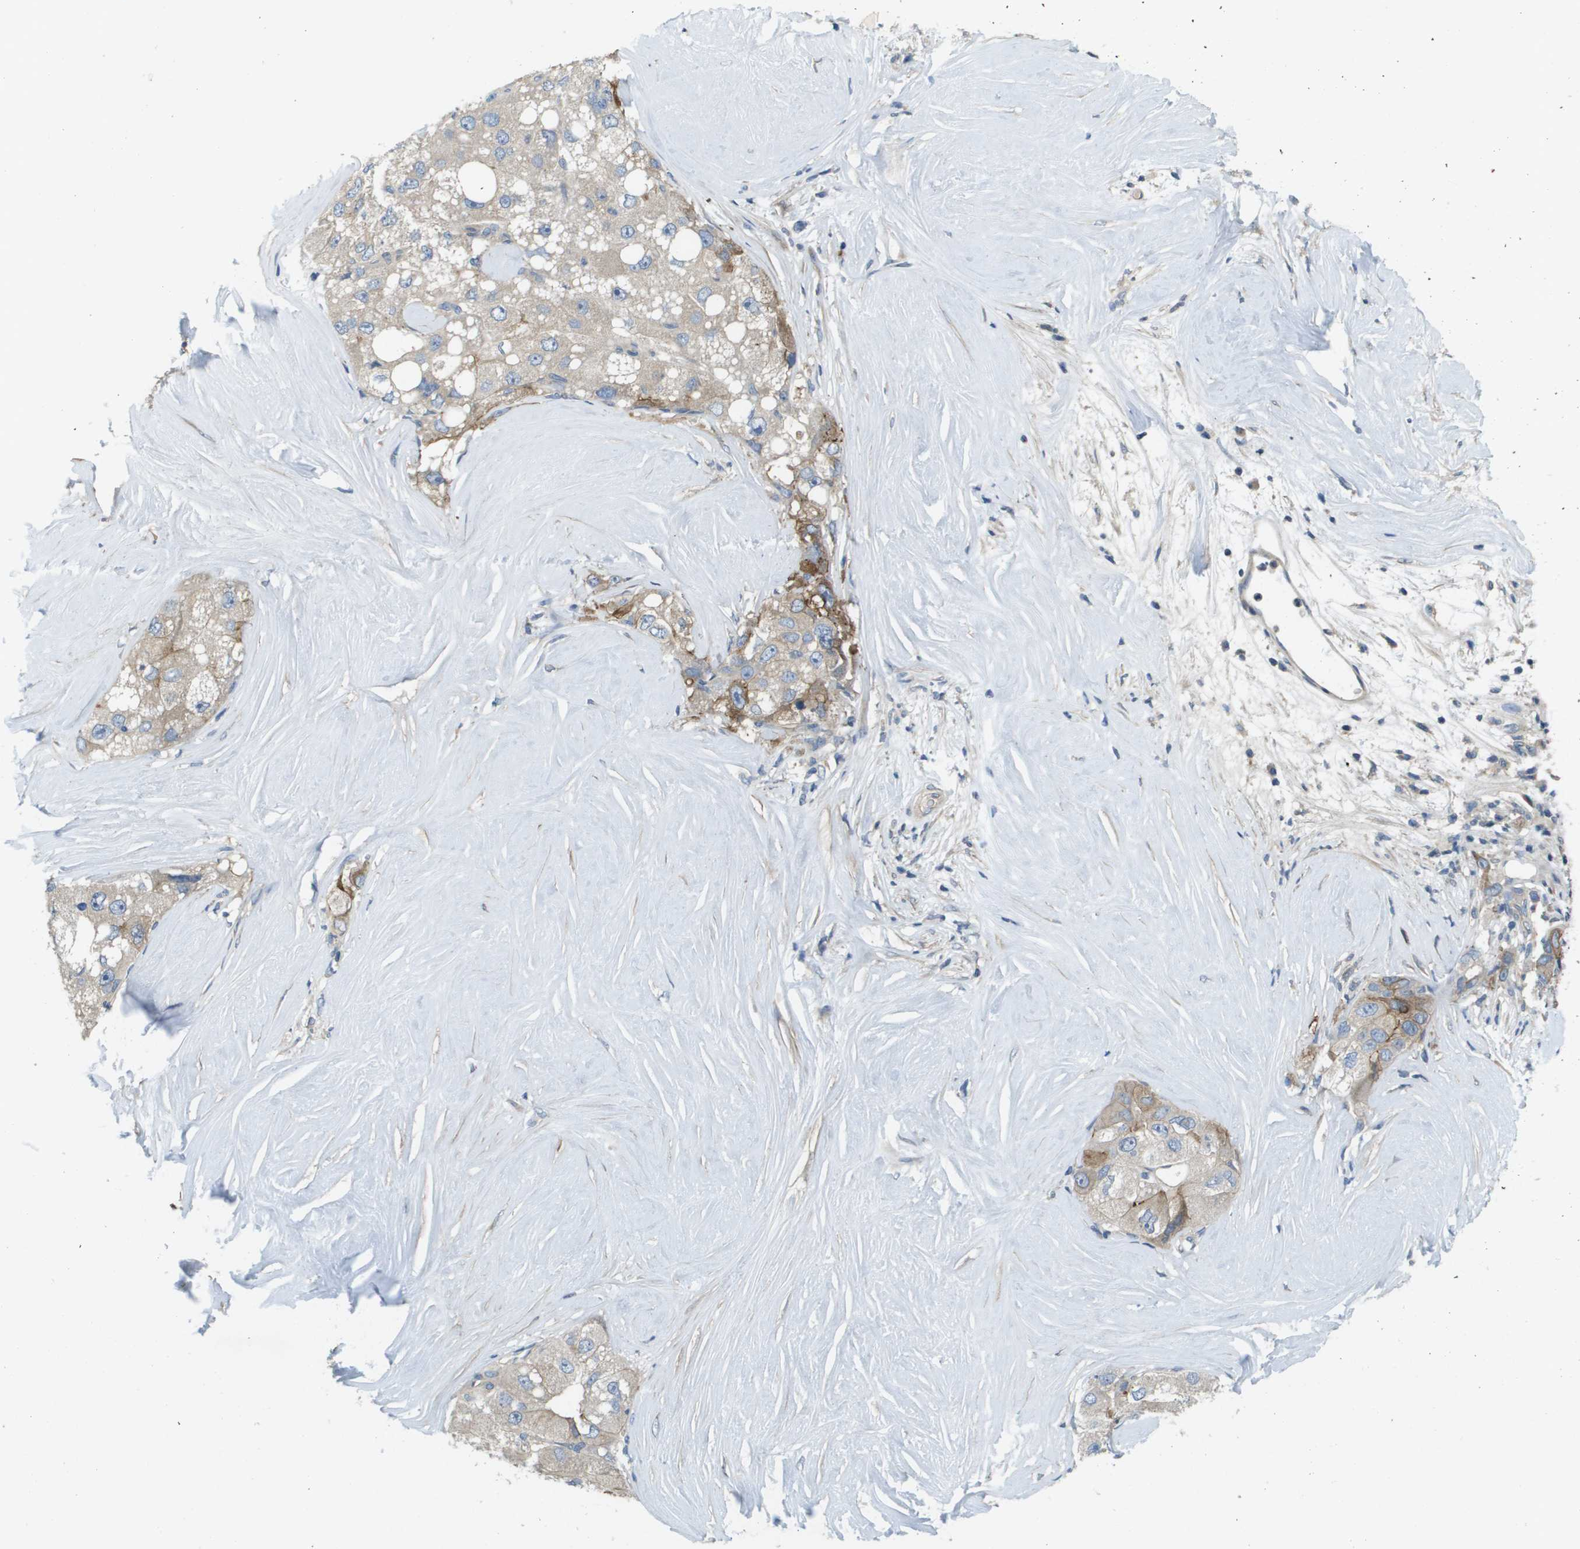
{"staining": {"intensity": "negative", "quantity": "none", "location": "none"}, "tissue": "liver cancer", "cell_type": "Tumor cells", "image_type": "cancer", "snomed": [{"axis": "morphology", "description": "Carcinoma, Hepatocellular, NOS"}, {"axis": "topography", "description": "Liver"}], "caption": "DAB immunohistochemical staining of liver hepatocellular carcinoma demonstrates no significant positivity in tumor cells.", "gene": "KRT23", "patient": {"sex": "male", "age": 80}}